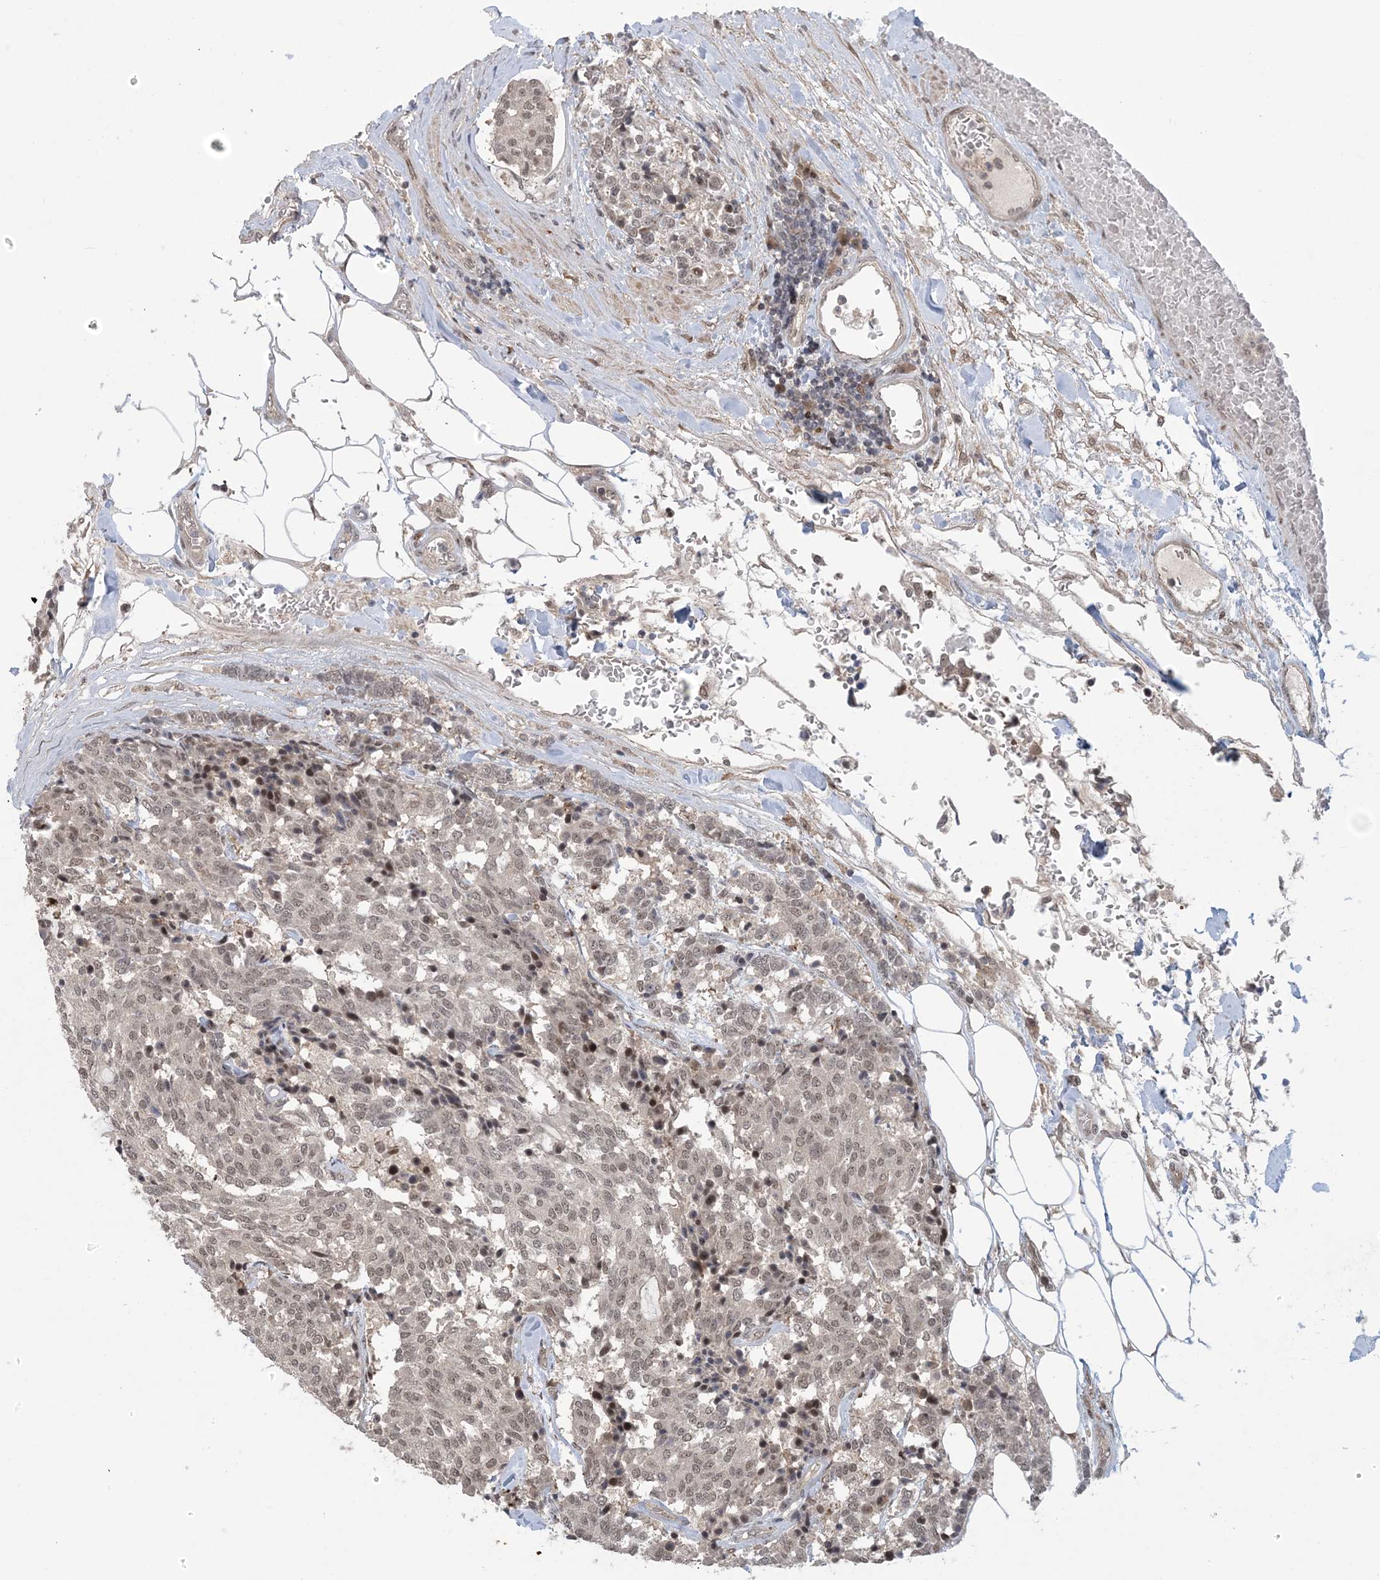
{"staining": {"intensity": "weak", "quantity": ">75%", "location": "nuclear"}, "tissue": "carcinoid", "cell_type": "Tumor cells", "image_type": "cancer", "snomed": [{"axis": "morphology", "description": "Carcinoid, malignant, NOS"}, {"axis": "topography", "description": "Pancreas"}], "caption": "Approximately >75% of tumor cells in human carcinoid reveal weak nuclear protein expression as visualized by brown immunohistochemical staining.", "gene": "ZNF710", "patient": {"sex": "female", "age": 54}}